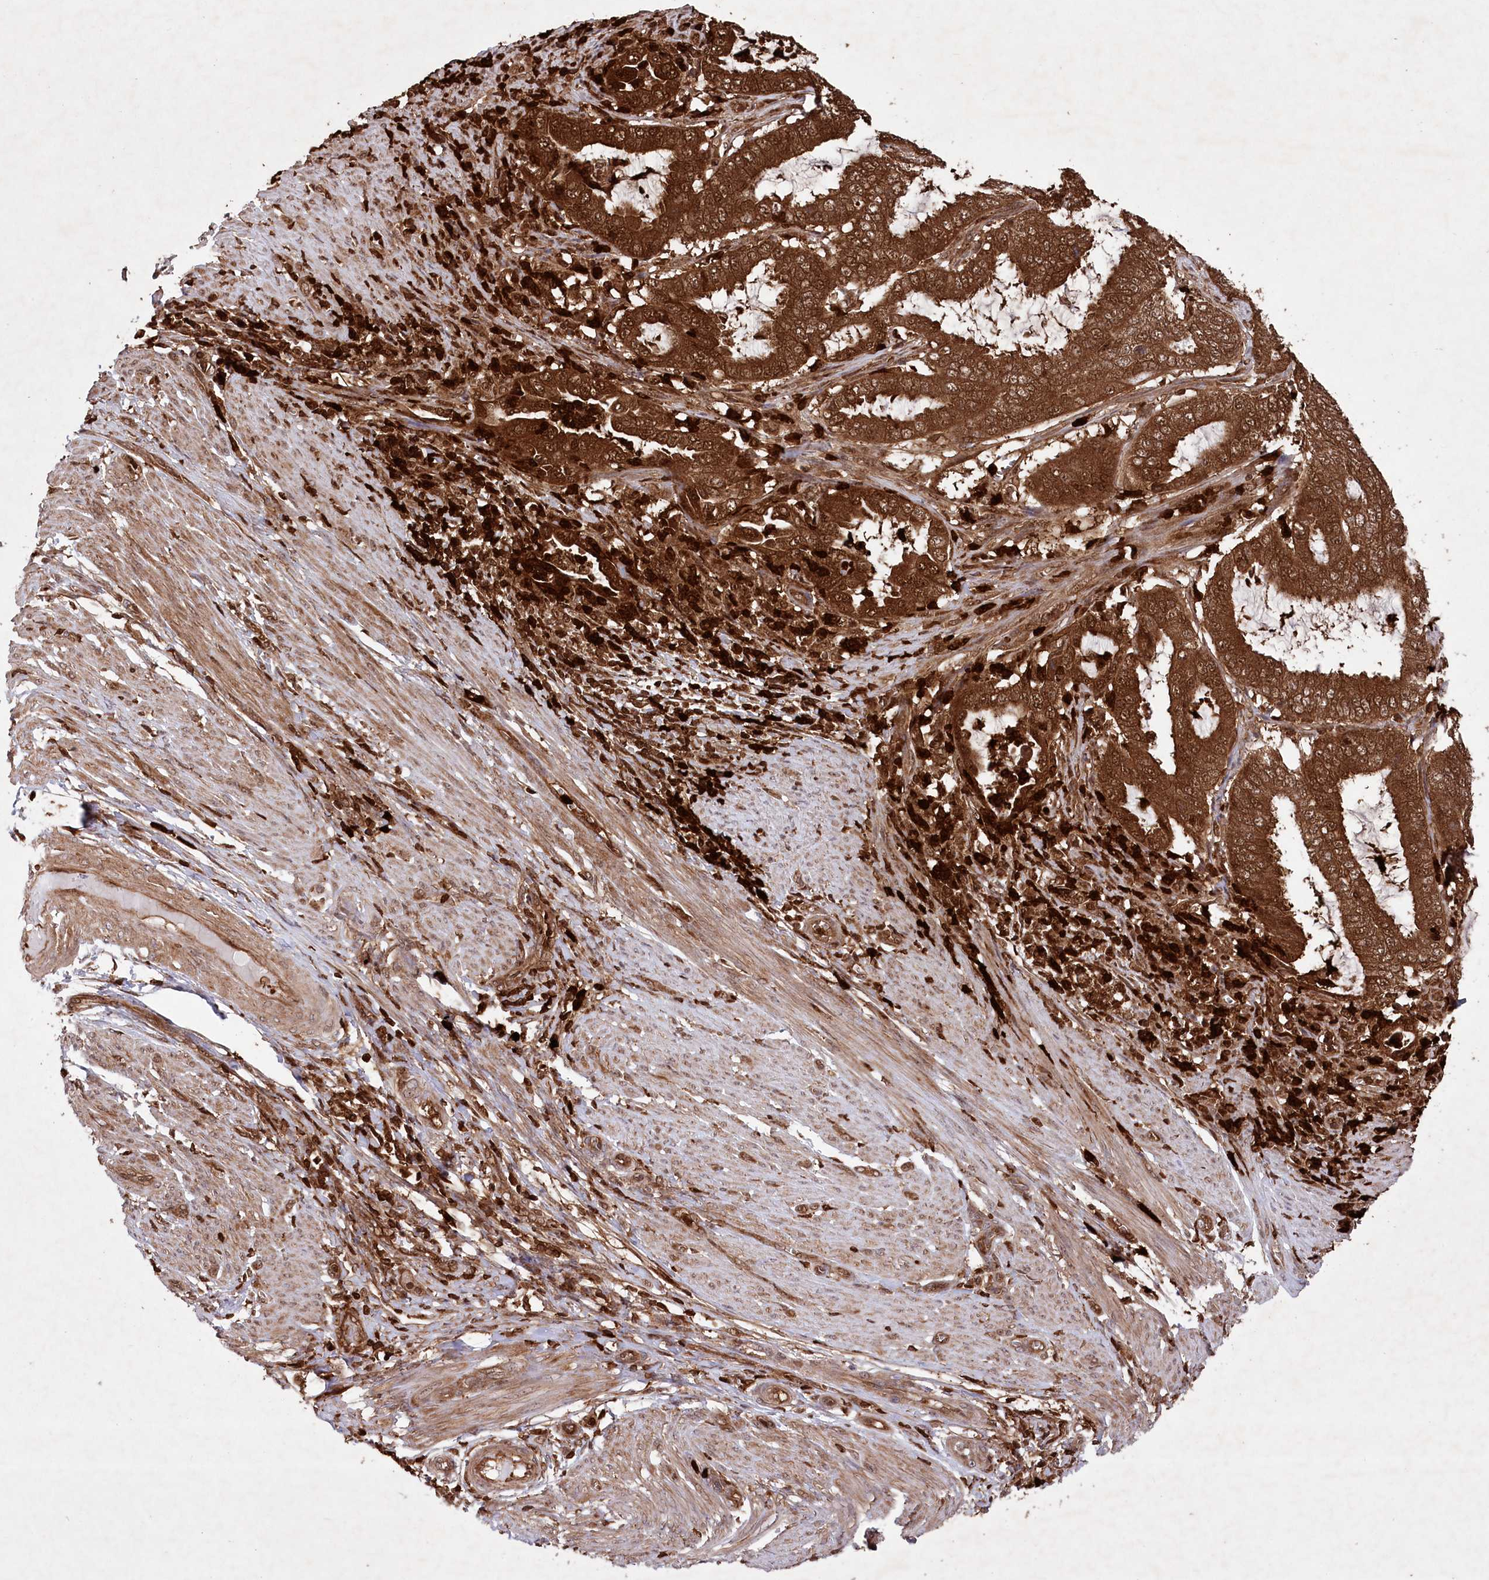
{"staining": {"intensity": "strong", "quantity": ">75%", "location": "cytoplasmic/membranous"}, "tissue": "endometrial cancer", "cell_type": "Tumor cells", "image_type": "cancer", "snomed": [{"axis": "morphology", "description": "Adenocarcinoma, NOS"}, {"axis": "topography", "description": "Endometrium"}], "caption": "Adenocarcinoma (endometrial) stained with a brown dye demonstrates strong cytoplasmic/membranous positive positivity in approximately >75% of tumor cells.", "gene": "LSG1", "patient": {"sex": "female", "age": 51}}